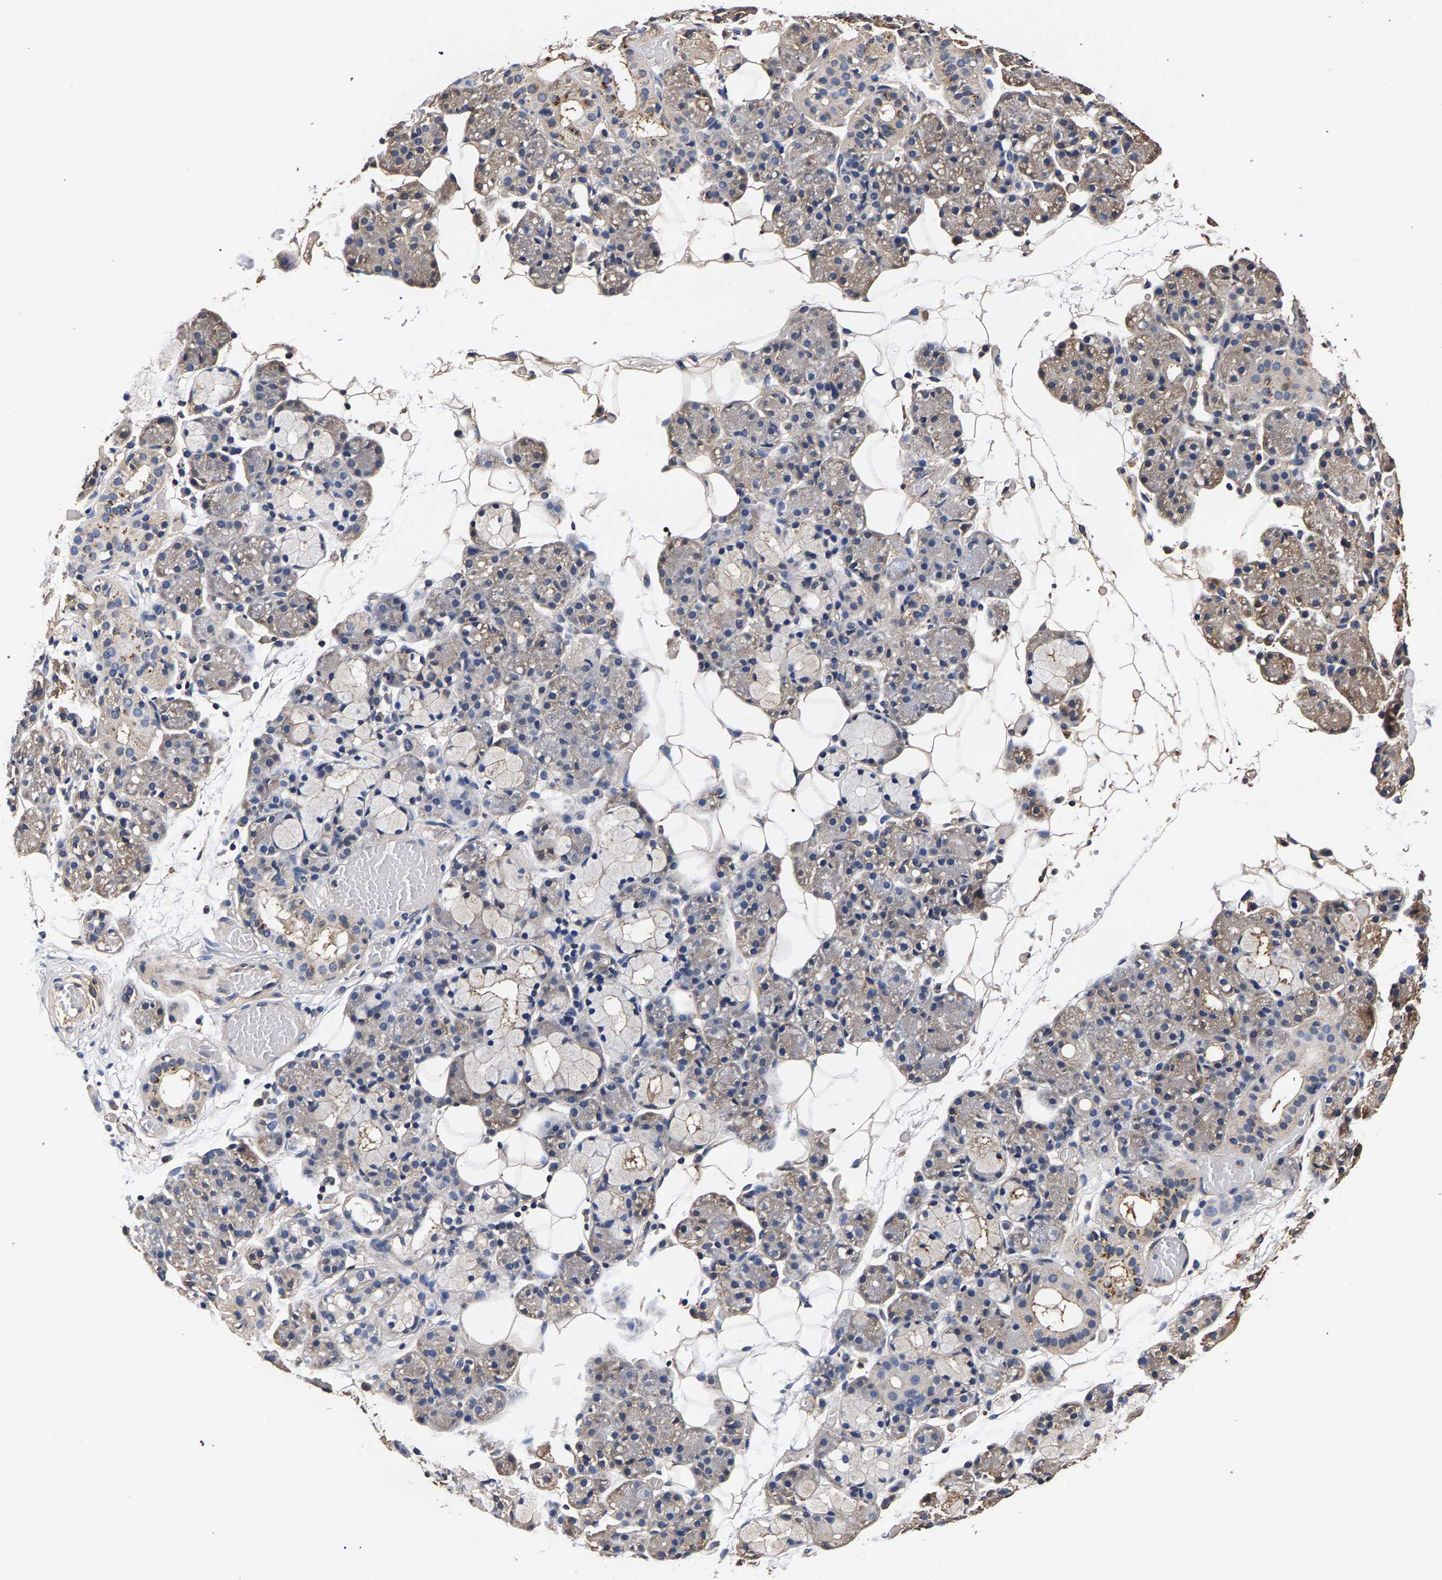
{"staining": {"intensity": "weak", "quantity": "25%-75%", "location": "cytoplasmic/membranous"}, "tissue": "salivary gland", "cell_type": "Glandular cells", "image_type": "normal", "snomed": [{"axis": "morphology", "description": "Normal tissue, NOS"}, {"axis": "topography", "description": "Salivary gland"}], "caption": "Protein staining demonstrates weak cytoplasmic/membranous expression in approximately 25%-75% of glandular cells in benign salivary gland.", "gene": "MARCHF7", "patient": {"sex": "male", "age": 63}}